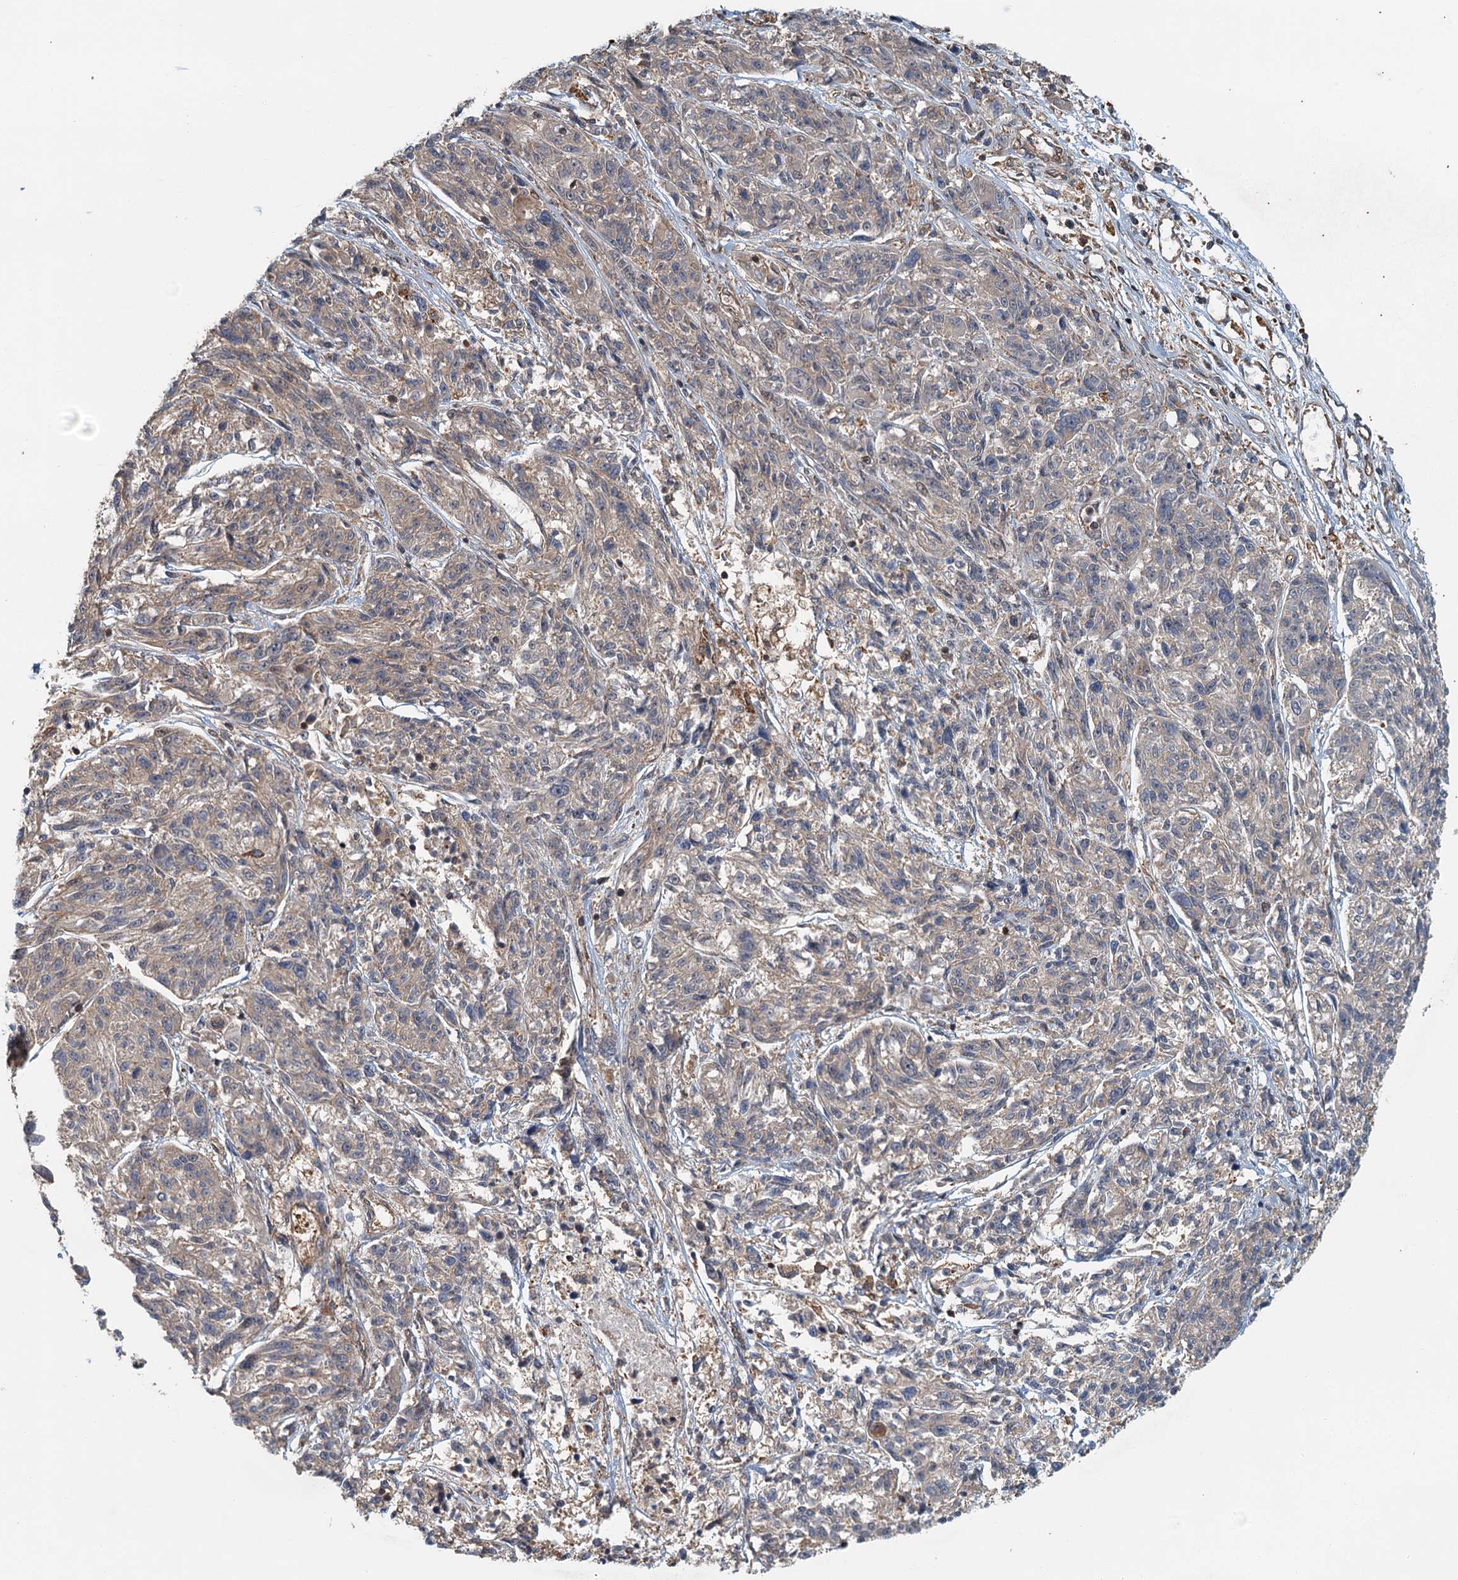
{"staining": {"intensity": "weak", "quantity": "25%-75%", "location": "cytoplasmic/membranous"}, "tissue": "melanoma", "cell_type": "Tumor cells", "image_type": "cancer", "snomed": [{"axis": "morphology", "description": "Malignant melanoma, NOS"}, {"axis": "topography", "description": "Skin"}], "caption": "DAB immunohistochemical staining of melanoma exhibits weak cytoplasmic/membranous protein positivity in about 25%-75% of tumor cells.", "gene": "ZNF527", "patient": {"sex": "male", "age": 53}}